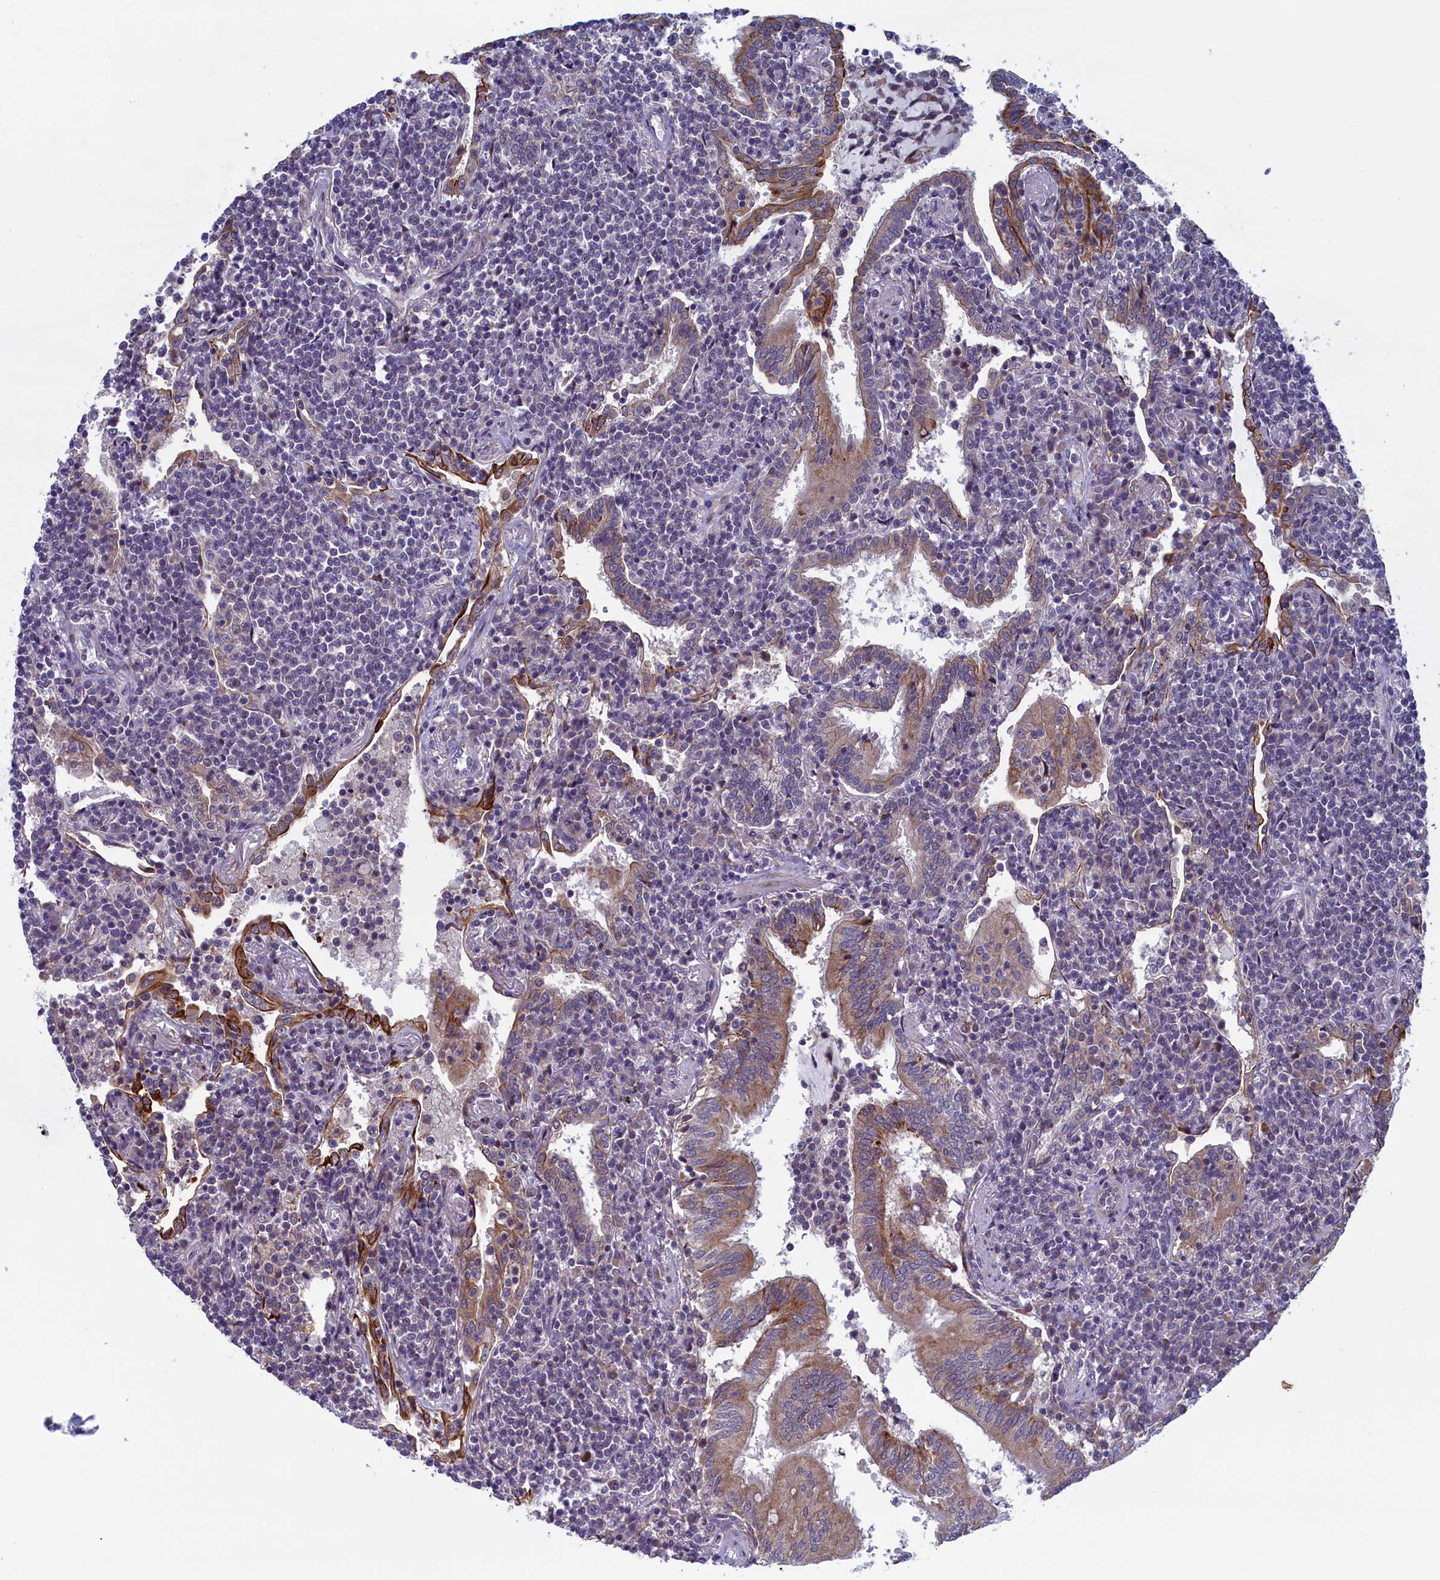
{"staining": {"intensity": "negative", "quantity": "none", "location": "none"}, "tissue": "lymphoma", "cell_type": "Tumor cells", "image_type": "cancer", "snomed": [{"axis": "morphology", "description": "Malignant lymphoma, non-Hodgkin's type, Low grade"}, {"axis": "topography", "description": "Lung"}], "caption": "An image of low-grade malignant lymphoma, non-Hodgkin's type stained for a protein exhibits no brown staining in tumor cells.", "gene": "ANKRD39", "patient": {"sex": "female", "age": 71}}